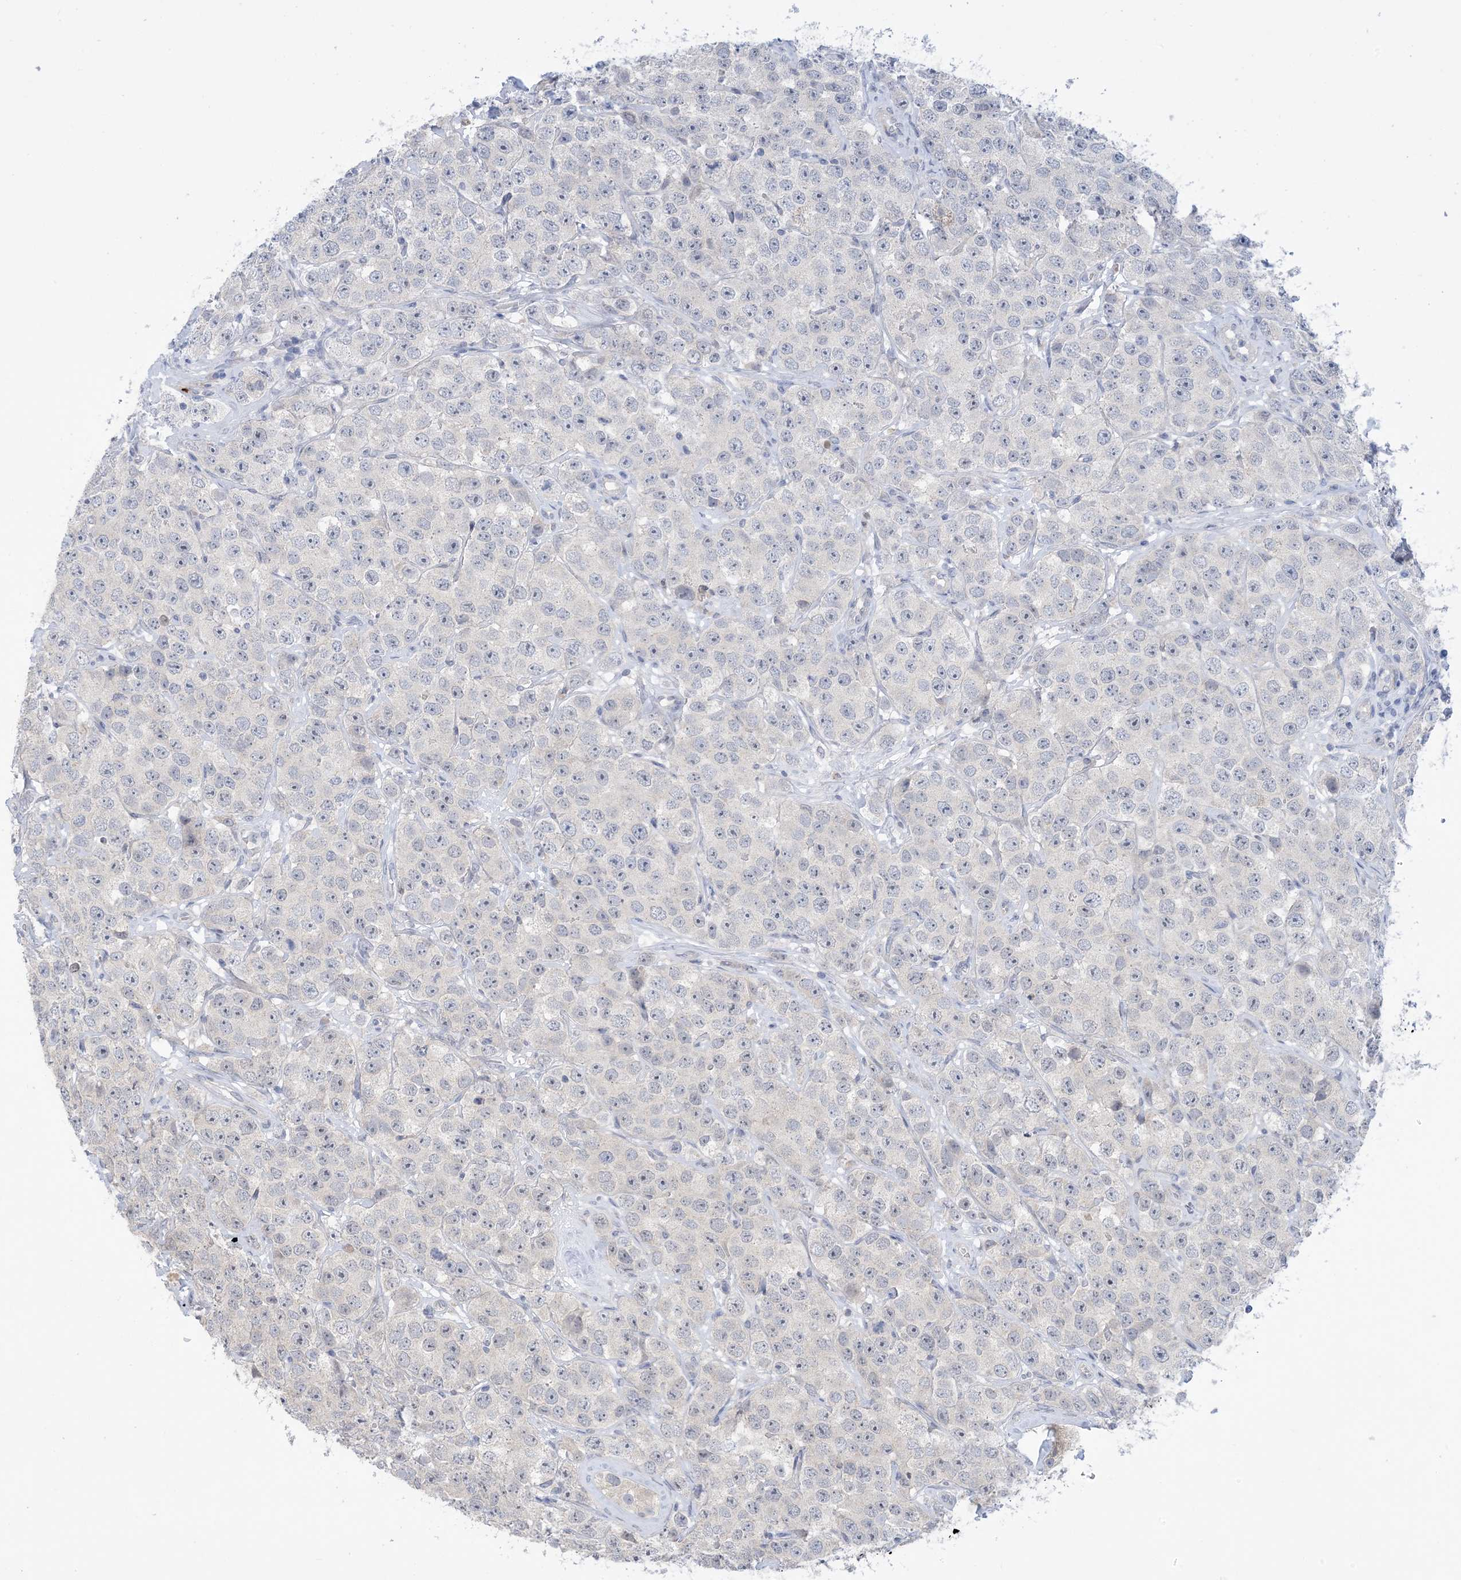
{"staining": {"intensity": "negative", "quantity": "none", "location": "none"}, "tissue": "testis cancer", "cell_type": "Tumor cells", "image_type": "cancer", "snomed": [{"axis": "morphology", "description": "Seminoma, NOS"}, {"axis": "topography", "description": "Testis"}], "caption": "High magnification brightfield microscopy of testis seminoma stained with DAB (3,3'-diaminobenzidine) (brown) and counterstained with hematoxylin (blue): tumor cells show no significant staining.", "gene": "TTYH1", "patient": {"sex": "male", "age": 28}}